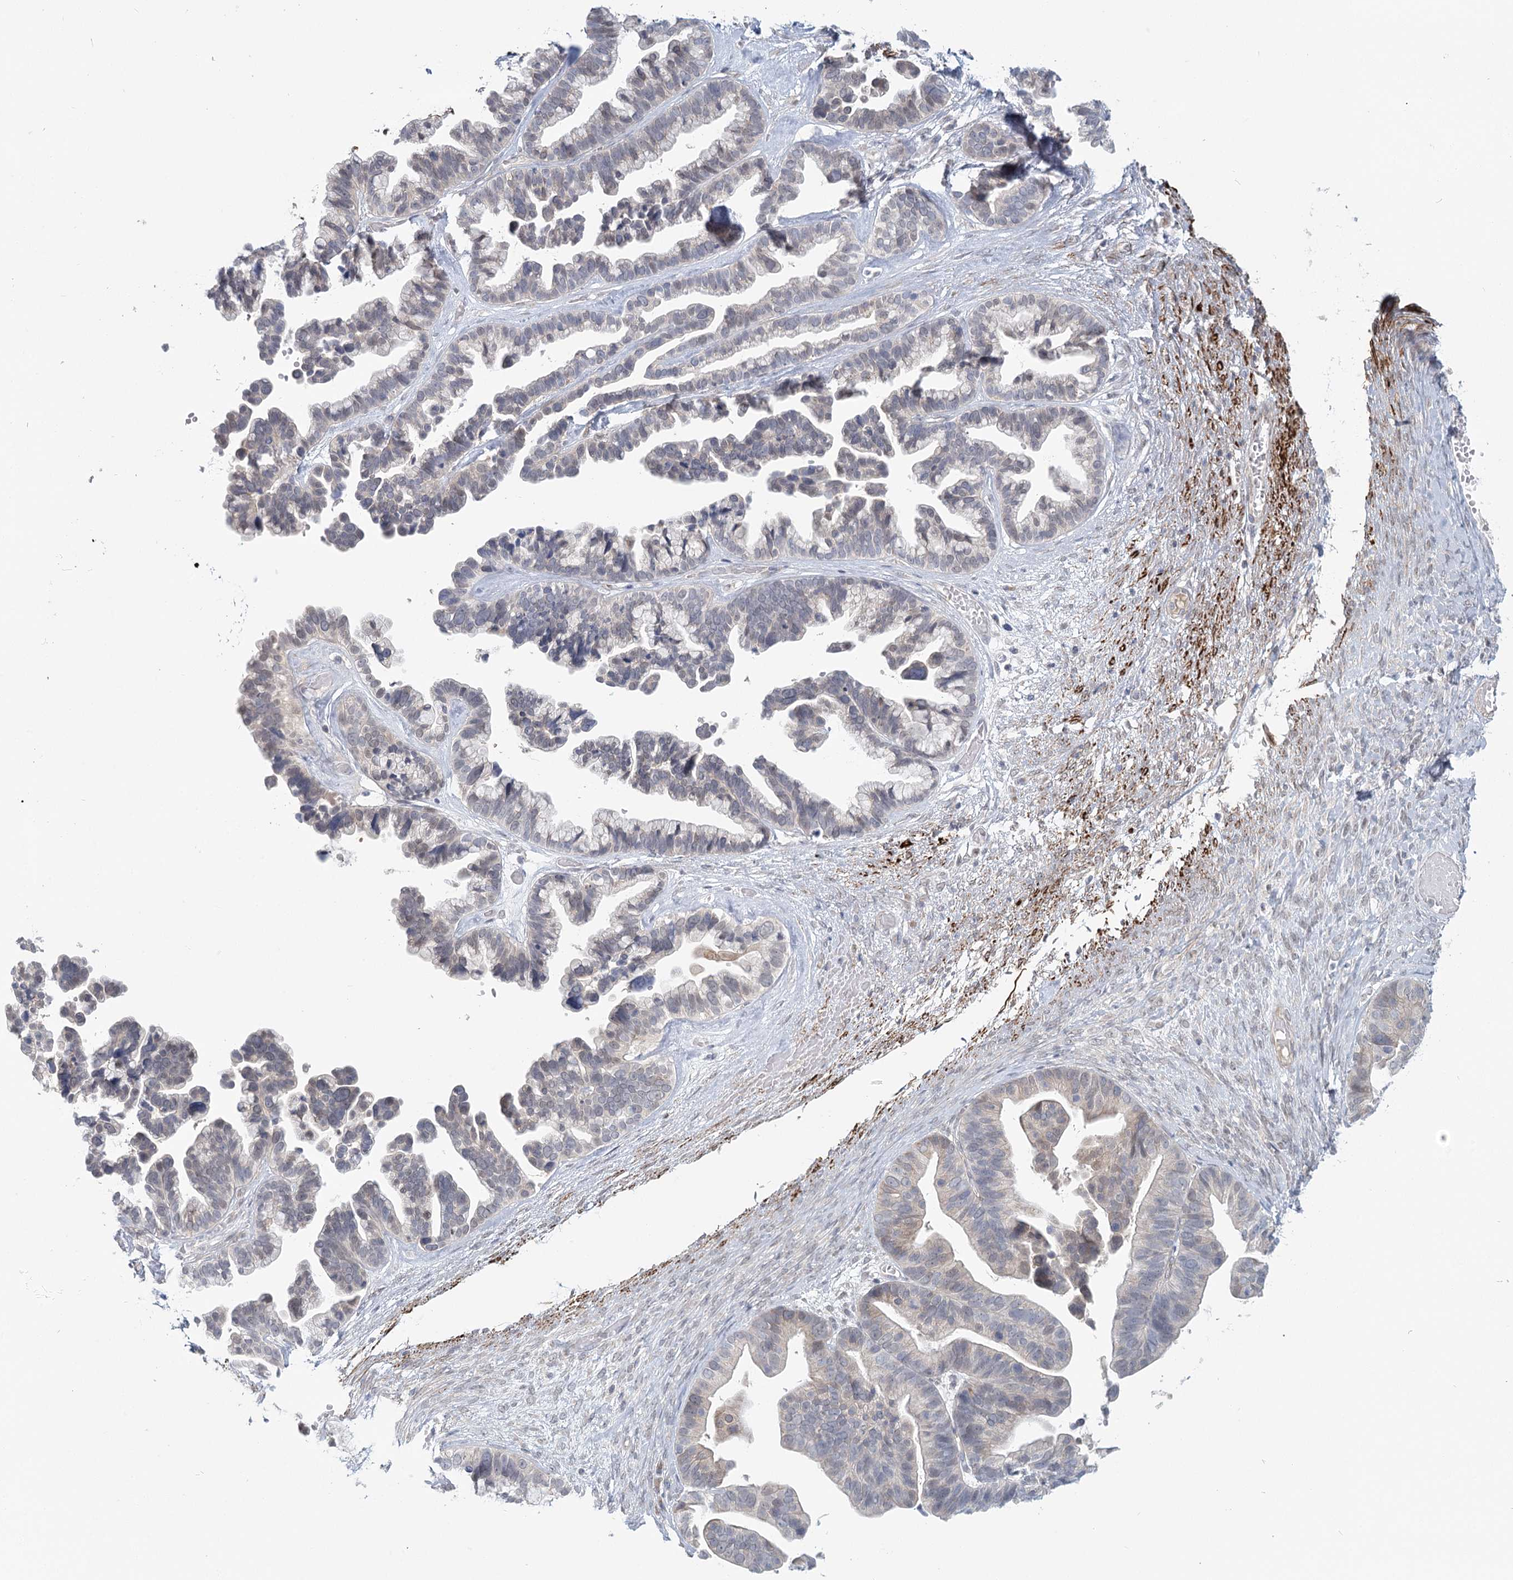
{"staining": {"intensity": "negative", "quantity": "none", "location": "none"}, "tissue": "ovarian cancer", "cell_type": "Tumor cells", "image_type": "cancer", "snomed": [{"axis": "morphology", "description": "Cystadenocarcinoma, serous, NOS"}, {"axis": "topography", "description": "Ovary"}], "caption": "IHC histopathology image of human ovarian cancer (serous cystadenocarcinoma) stained for a protein (brown), which exhibits no expression in tumor cells.", "gene": "USP11", "patient": {"sex": "female", "age": 56}}